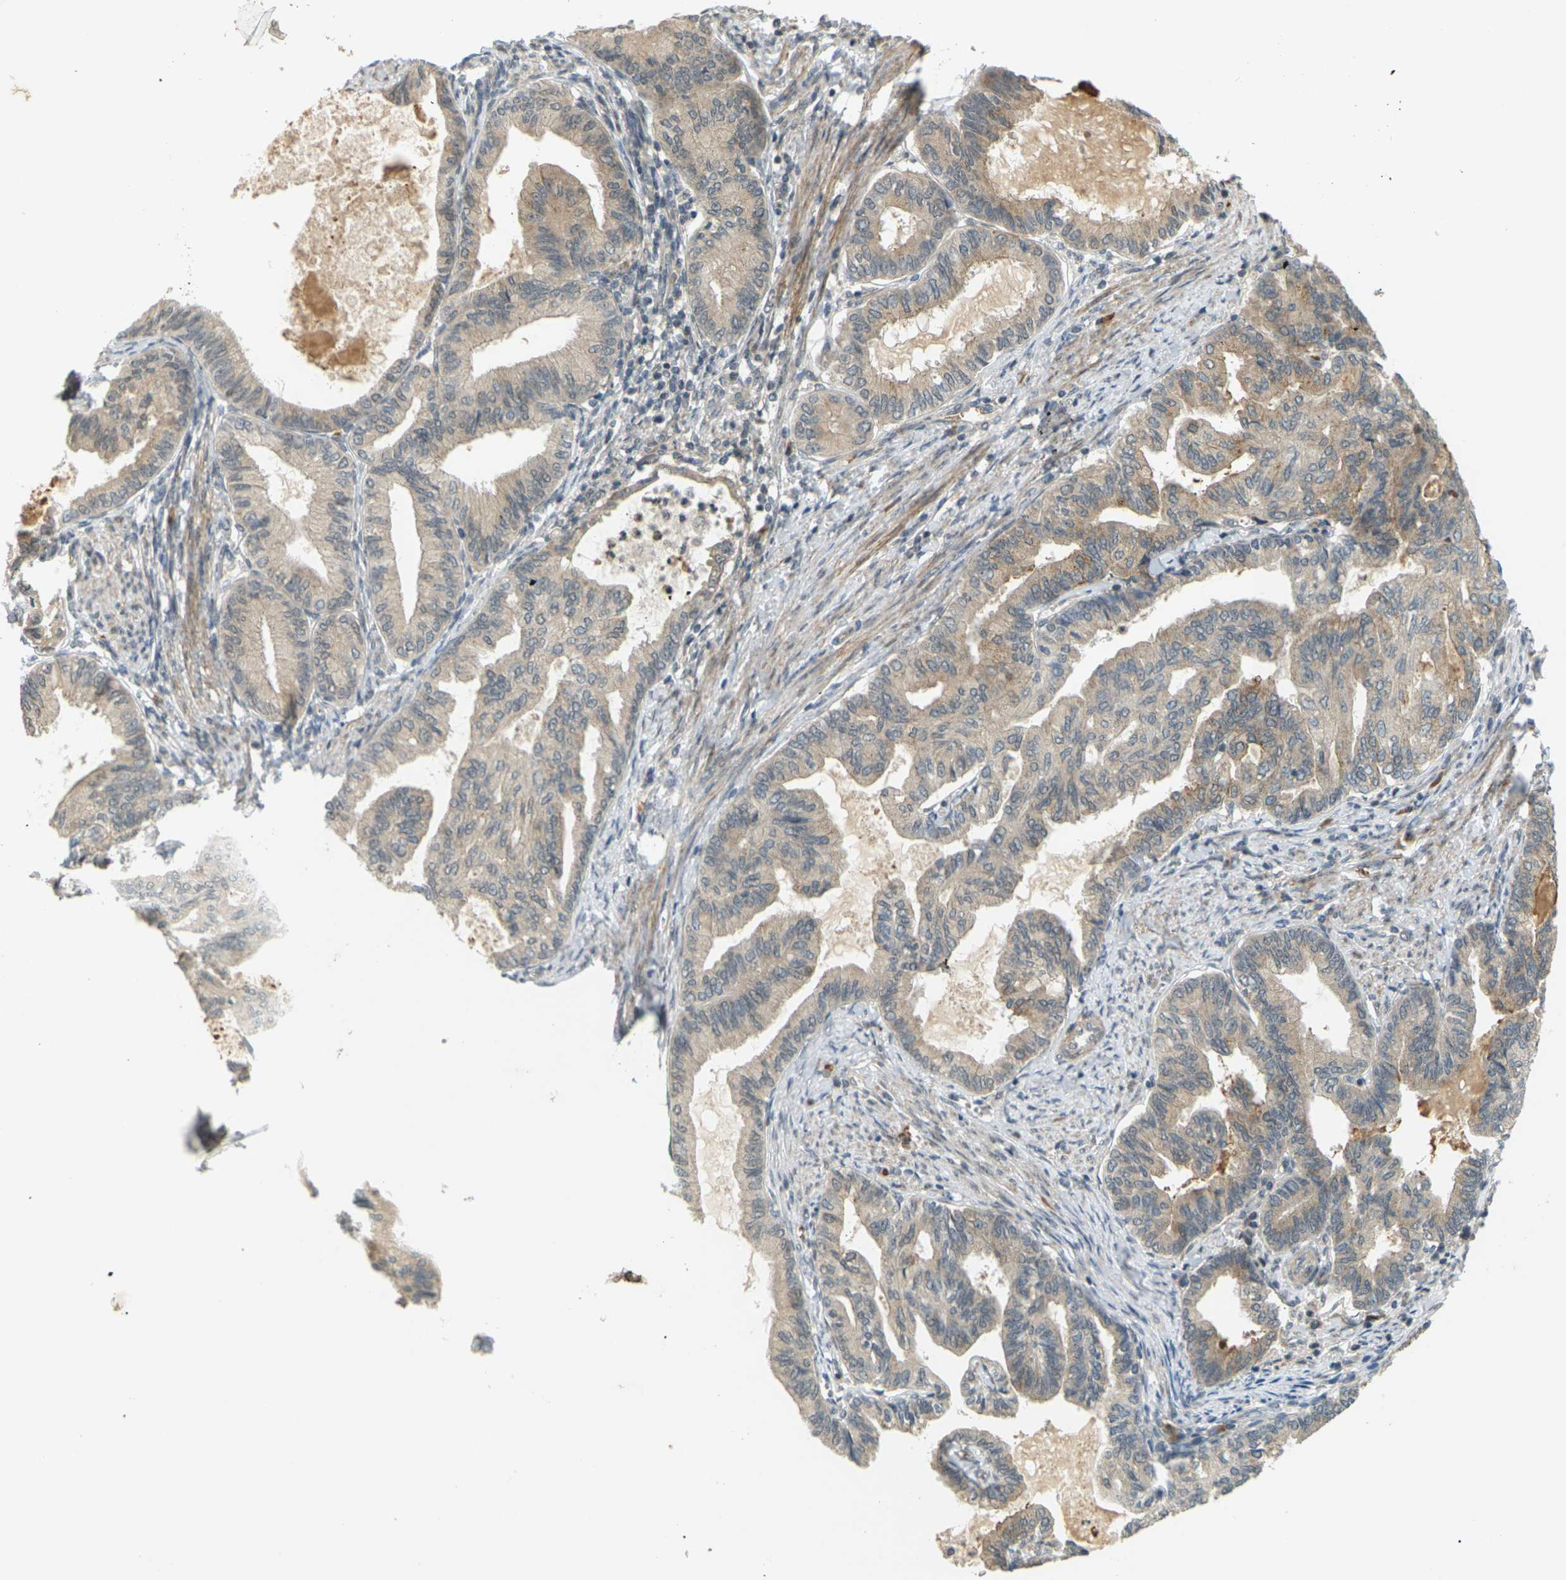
{"staining": {"intensity": "weak", "quantity": ">75%", "location": "cytoplasmic/membranous"}, "tissue": "endometrial cancer", "cell_type": "Tumor cells", "image_type": "cancer", "snomed": [{"axis": "morphology", "description": "Adenocarcinoma, NOS"}, {"axis": "topography", "description": "Endometrium"}], "caption": "Tumor cells show low levels of weak cytoplasmic/membranous expression in about >75% of cells in endometrial cancer (adenocarcinoma).", "gene": "SOCS6", "patient": {"sex": "female", "age": 86}}